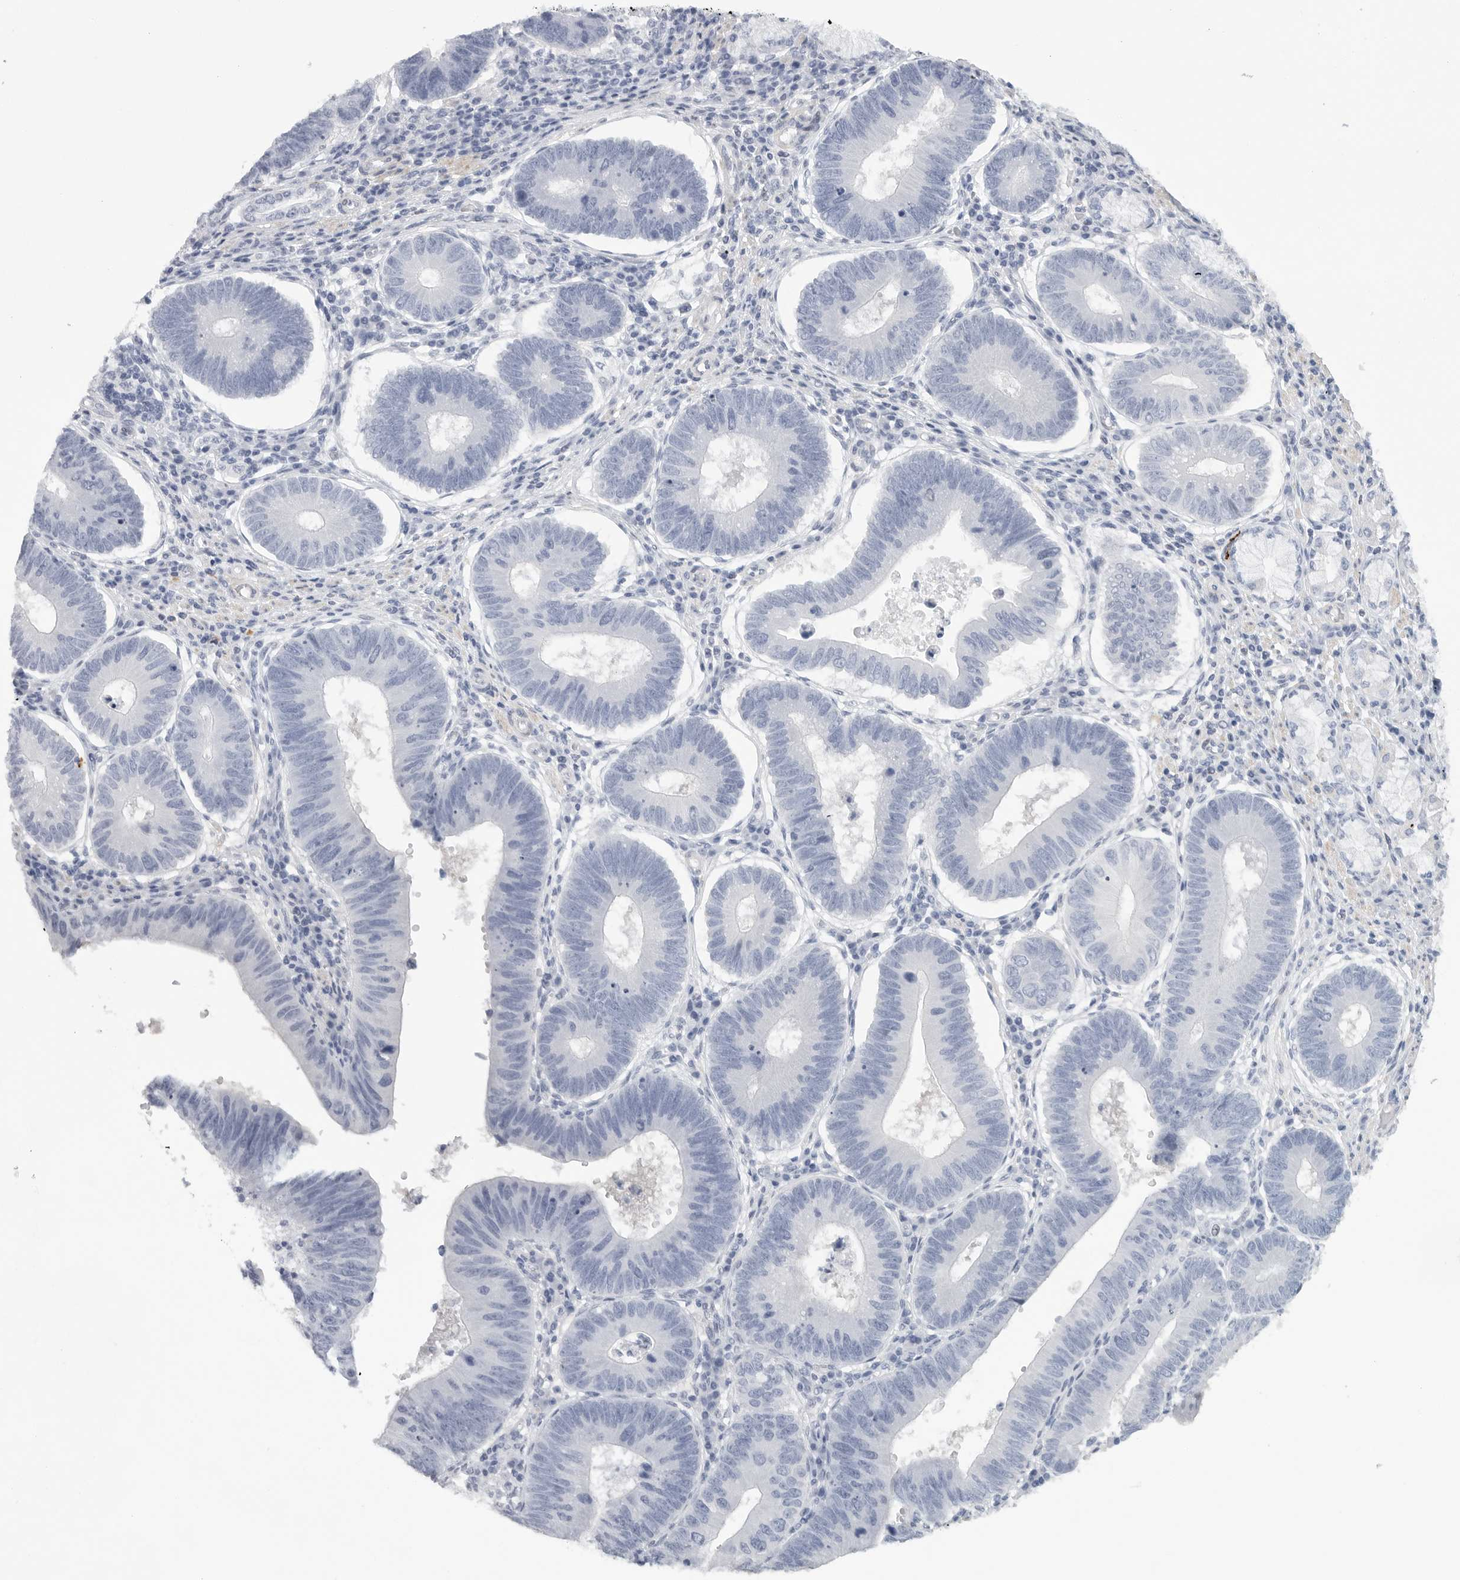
{"staining": {"intensity": "negative", "quantity": "none", "location": "none"}, "tissue": "stomach cancer", "cell_type": "Tumor cells", "image_type": "cancer", "snomed": [{"axis": "morphology", "description": "Adenocarcinoma, NOS"}, {"axis": "topography", "description": "Stomach"}], "caption": "This image is of stomach cancer stained with immunohistochemistry to label a protein in brown with the nuclei are counter-stained blue. There is no expression in tumor cells.", "gene": "TNR", "patient": {"sex": "male", "age": 59}}